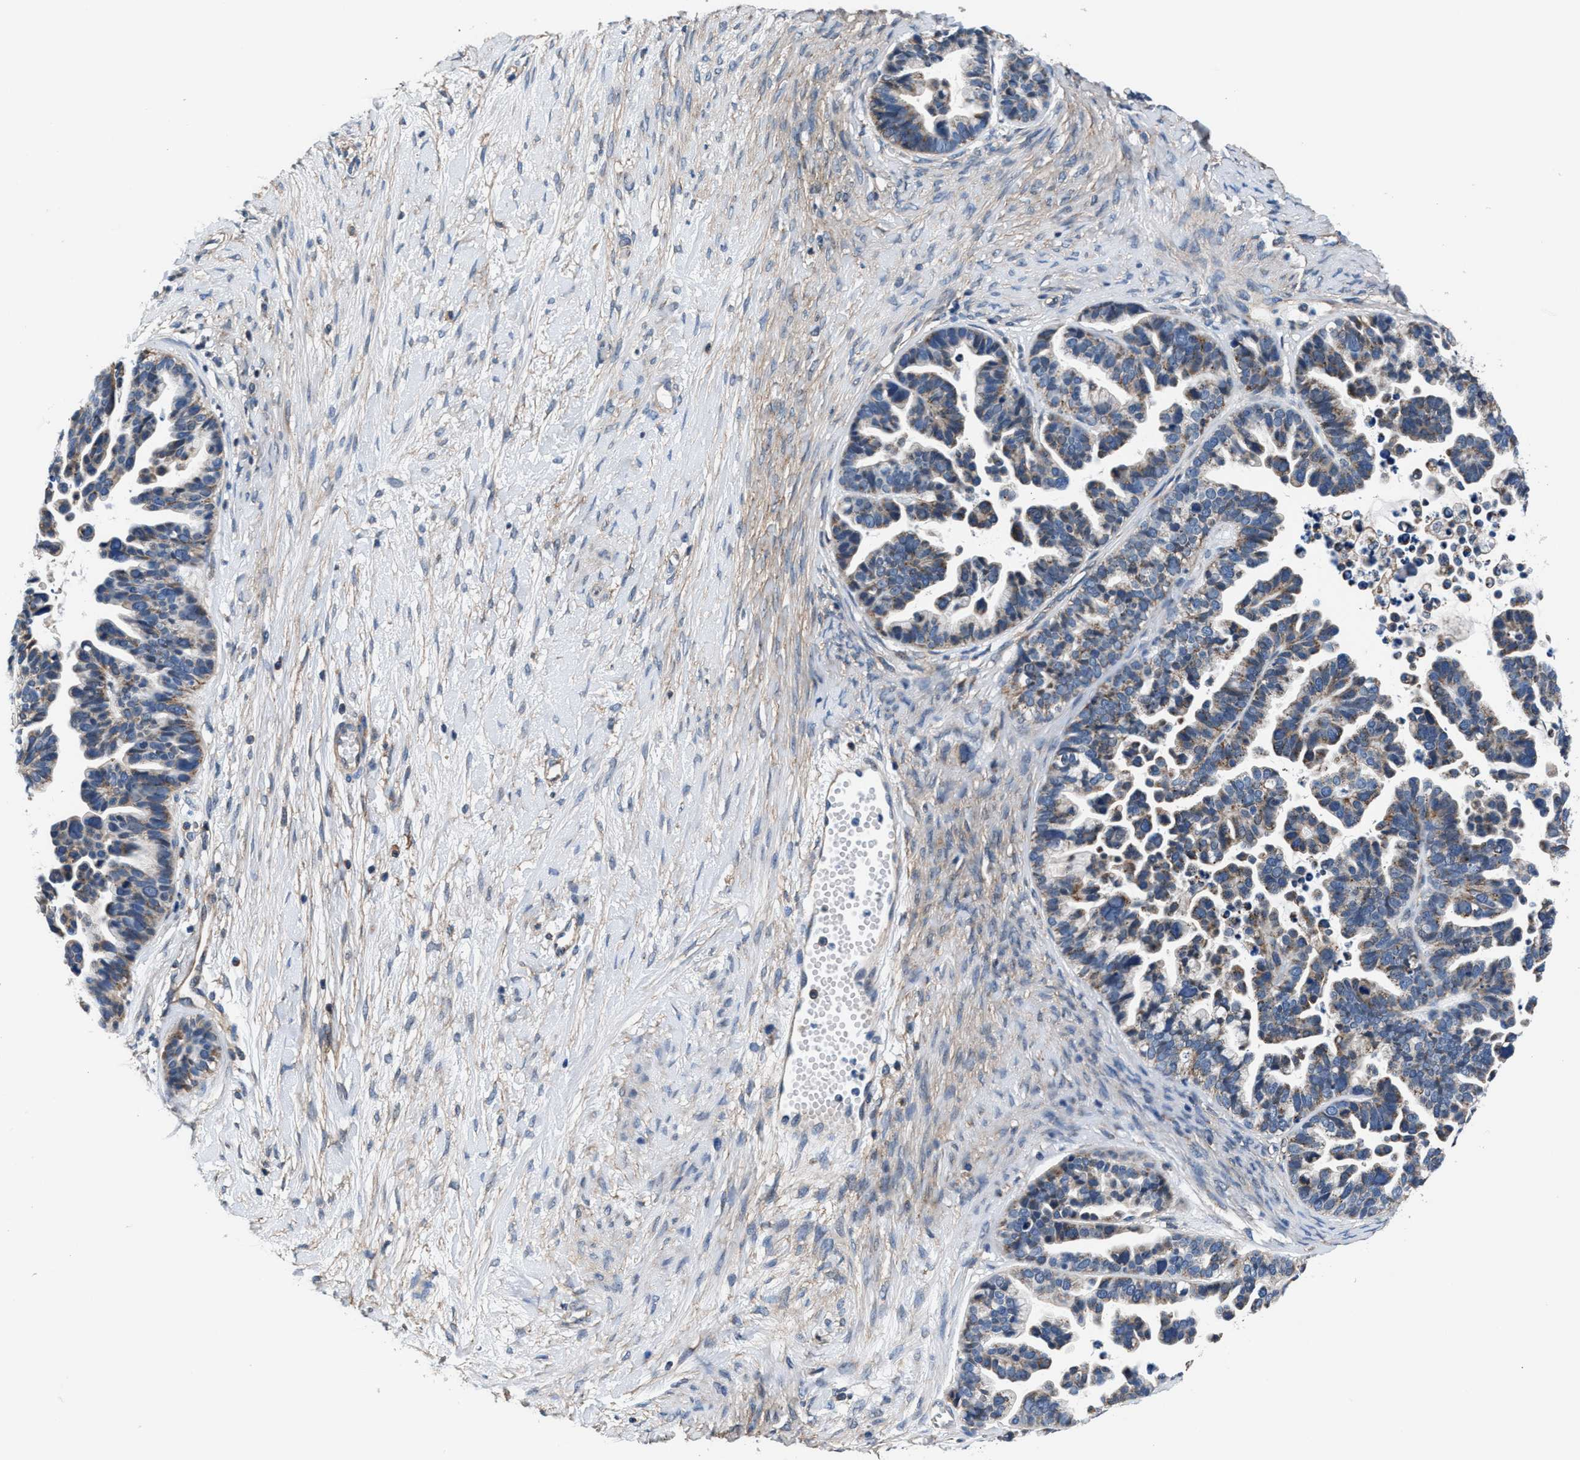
{"staining": {"intensity": "moderate", "quantity": "25%-75%", "location": "cytoplasmic/membranous"}, "tissue": "ovarian cancer", "cell_type": "Tumor cells", "image_type": "cancer", "snomed": [{"axis": "morphology", "description": "Cystadenocarcinoma, serous, NOS"}, {"axis": "topography", "description": "Ovary"}], "caption": "A medium amount of moderate cytoplasmic/membranous staining is identified in about 25%-75% of tumor cells in ovarian serous cystadenocarcinoma tissue.", "gene": "NKTR", "patient": {"sex": "female", "age": 56}}